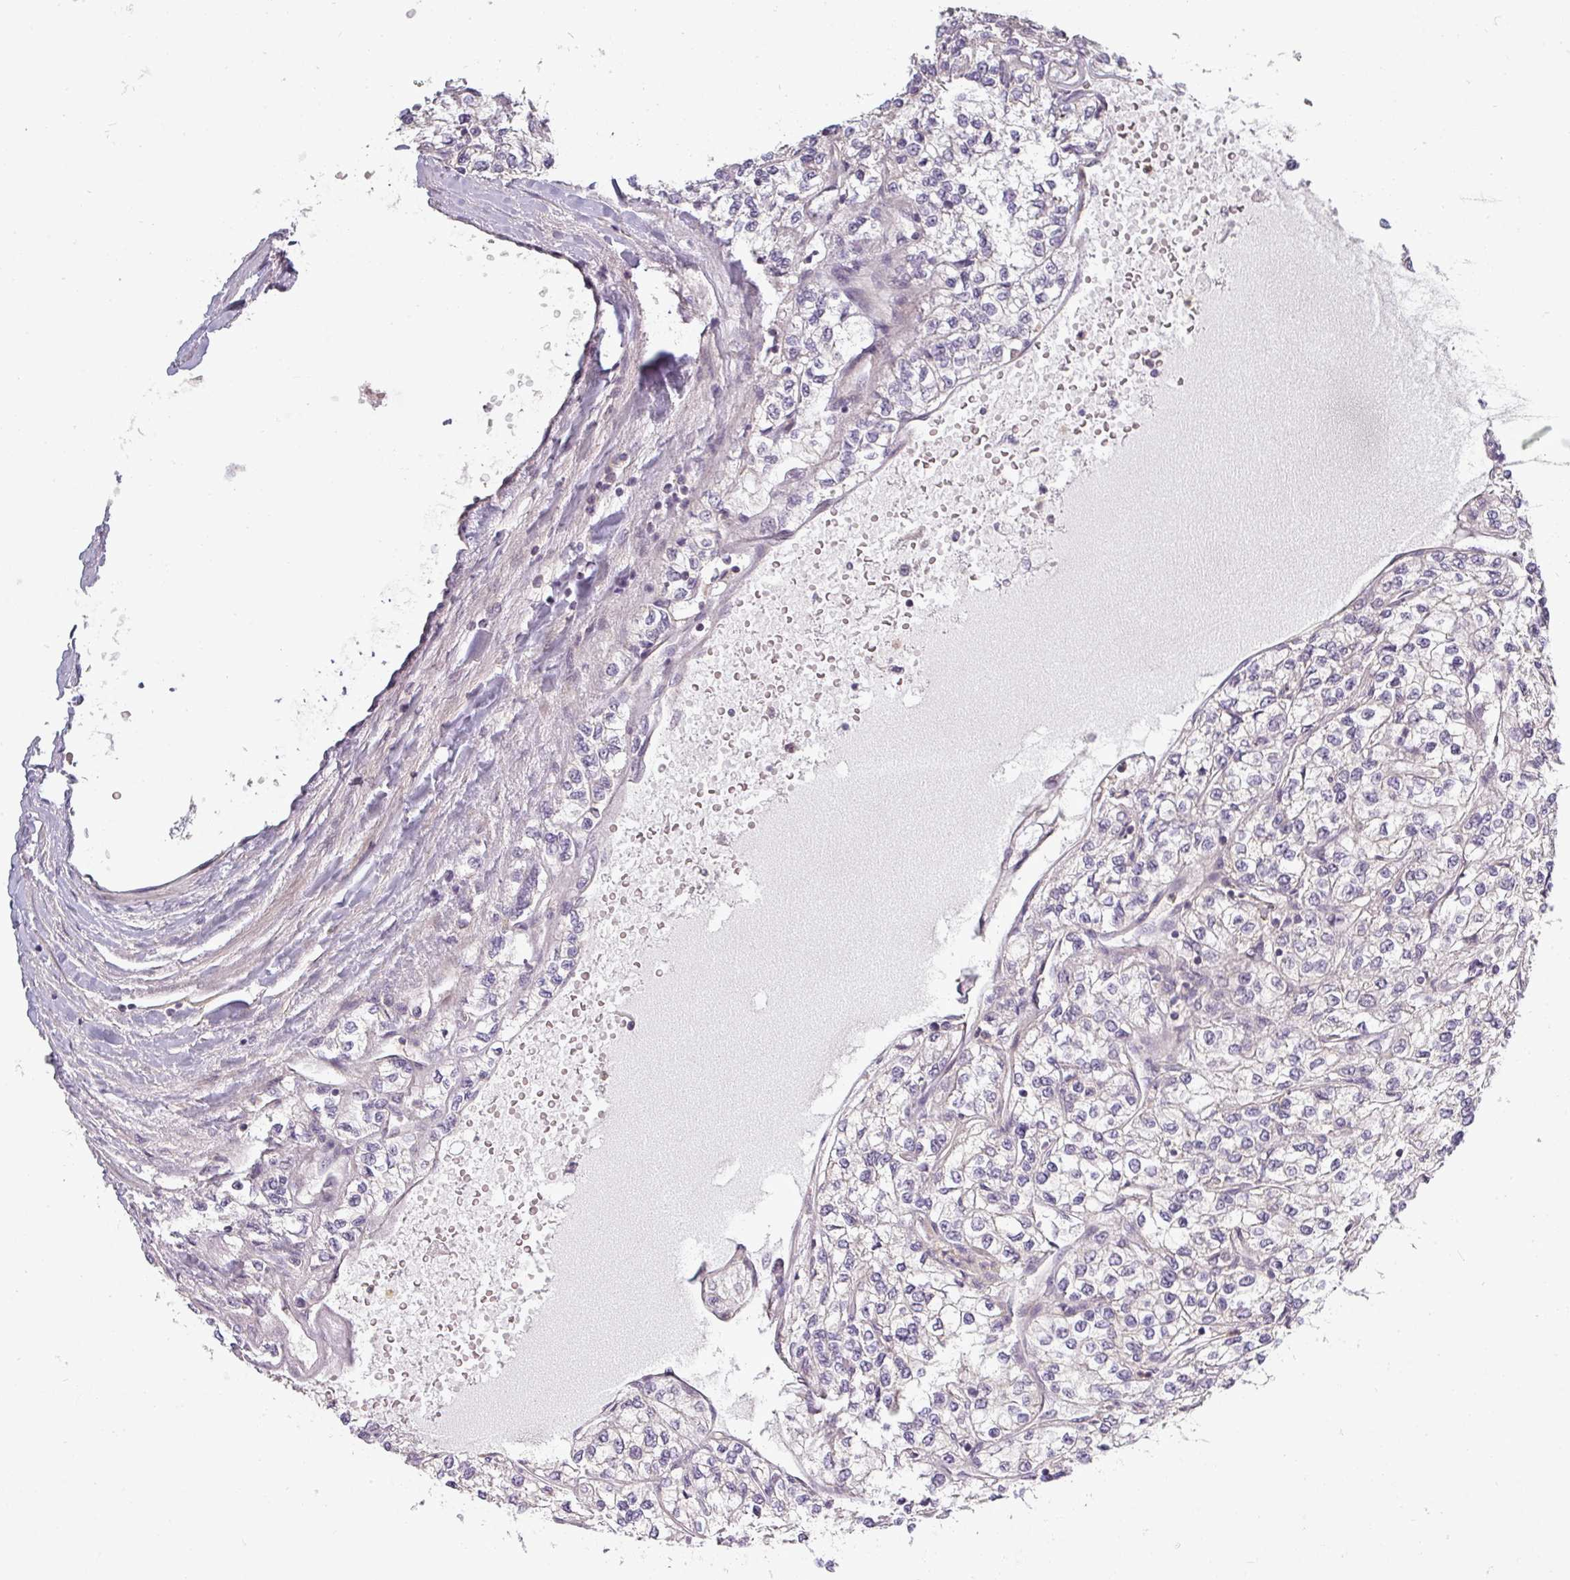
{"staining": {"intensity": "negative", "quantity": "none", "location": "none"}, "tissue": "renal cancer", "cell_type": "Tumor cells", "image_type": "cancer", "snomed": [{"axis": "morphology", "description": "Adenocarcinoma, NOS"}, {"axis": "topography", "description": "Kidney"}], "caption": "A histopathology image of renal cancer (adenocarcinoma) stained for a protein reveals no brown staining in tumor cells.", "gene": "NIN", "patient": {"sex": "male", "age": 80}}